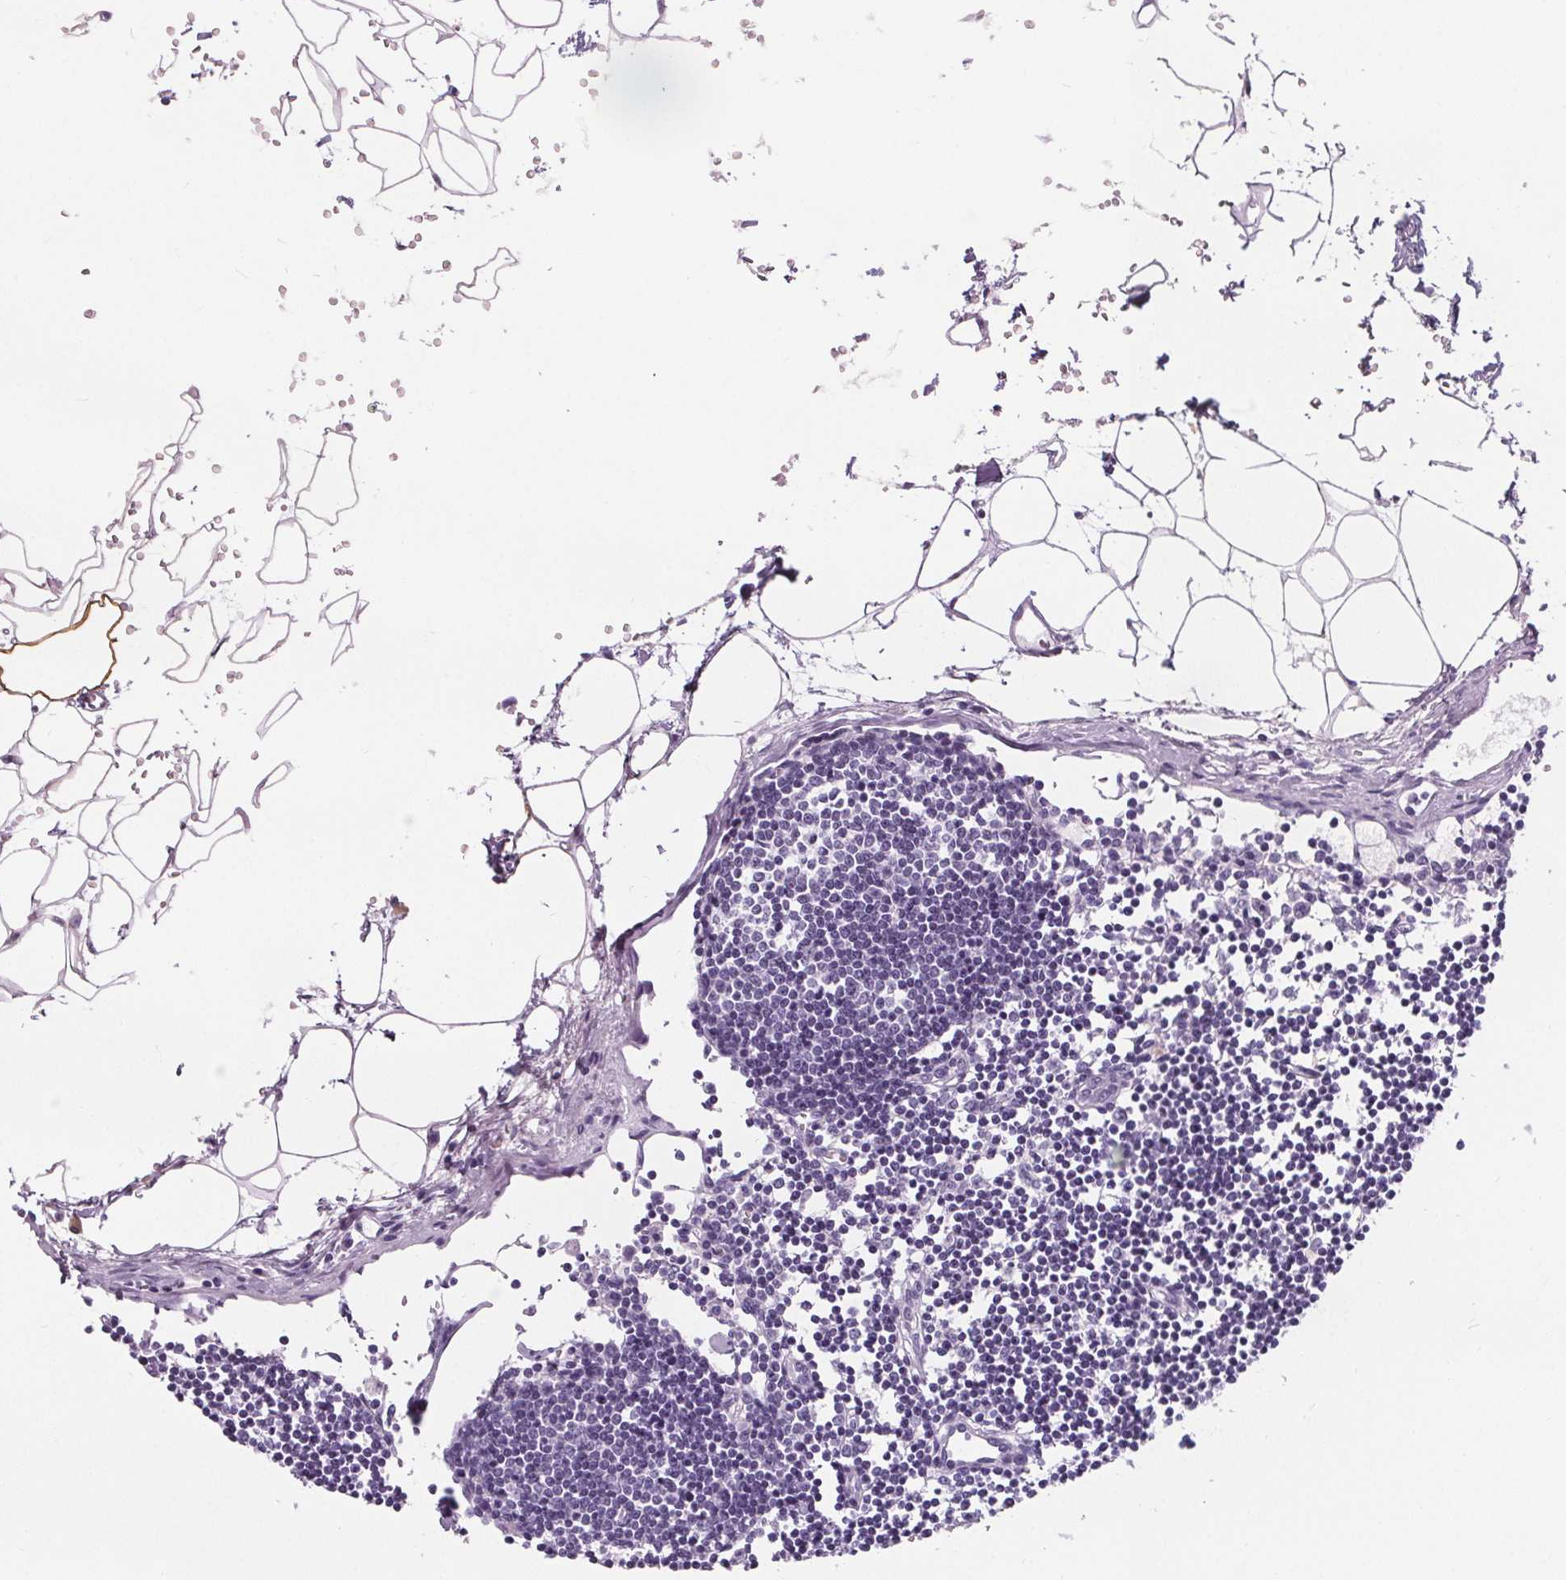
{"staining": {"intensity": "negative", "quantity": "none", "location": "none"}, "tissue": "lymph node", "cell_type": "Germinal center cells", "image_type": "normal", "snomed": [{"axis": "morphology", "description": "Normal tissue, NOS"}, {"axis": "topography", "description": "Lymph node"}], "caption": "The immunohistochemistry photomicrograph has no significant positivity in germinal center cells of lymph node. Brightfield microscopy of immunohistochemistry stained with DAB (brown) and hematoxylin (blue), captured at high magnification.", "gene": "ADRB1", "patient": {"sex": "female", "age": 65}}